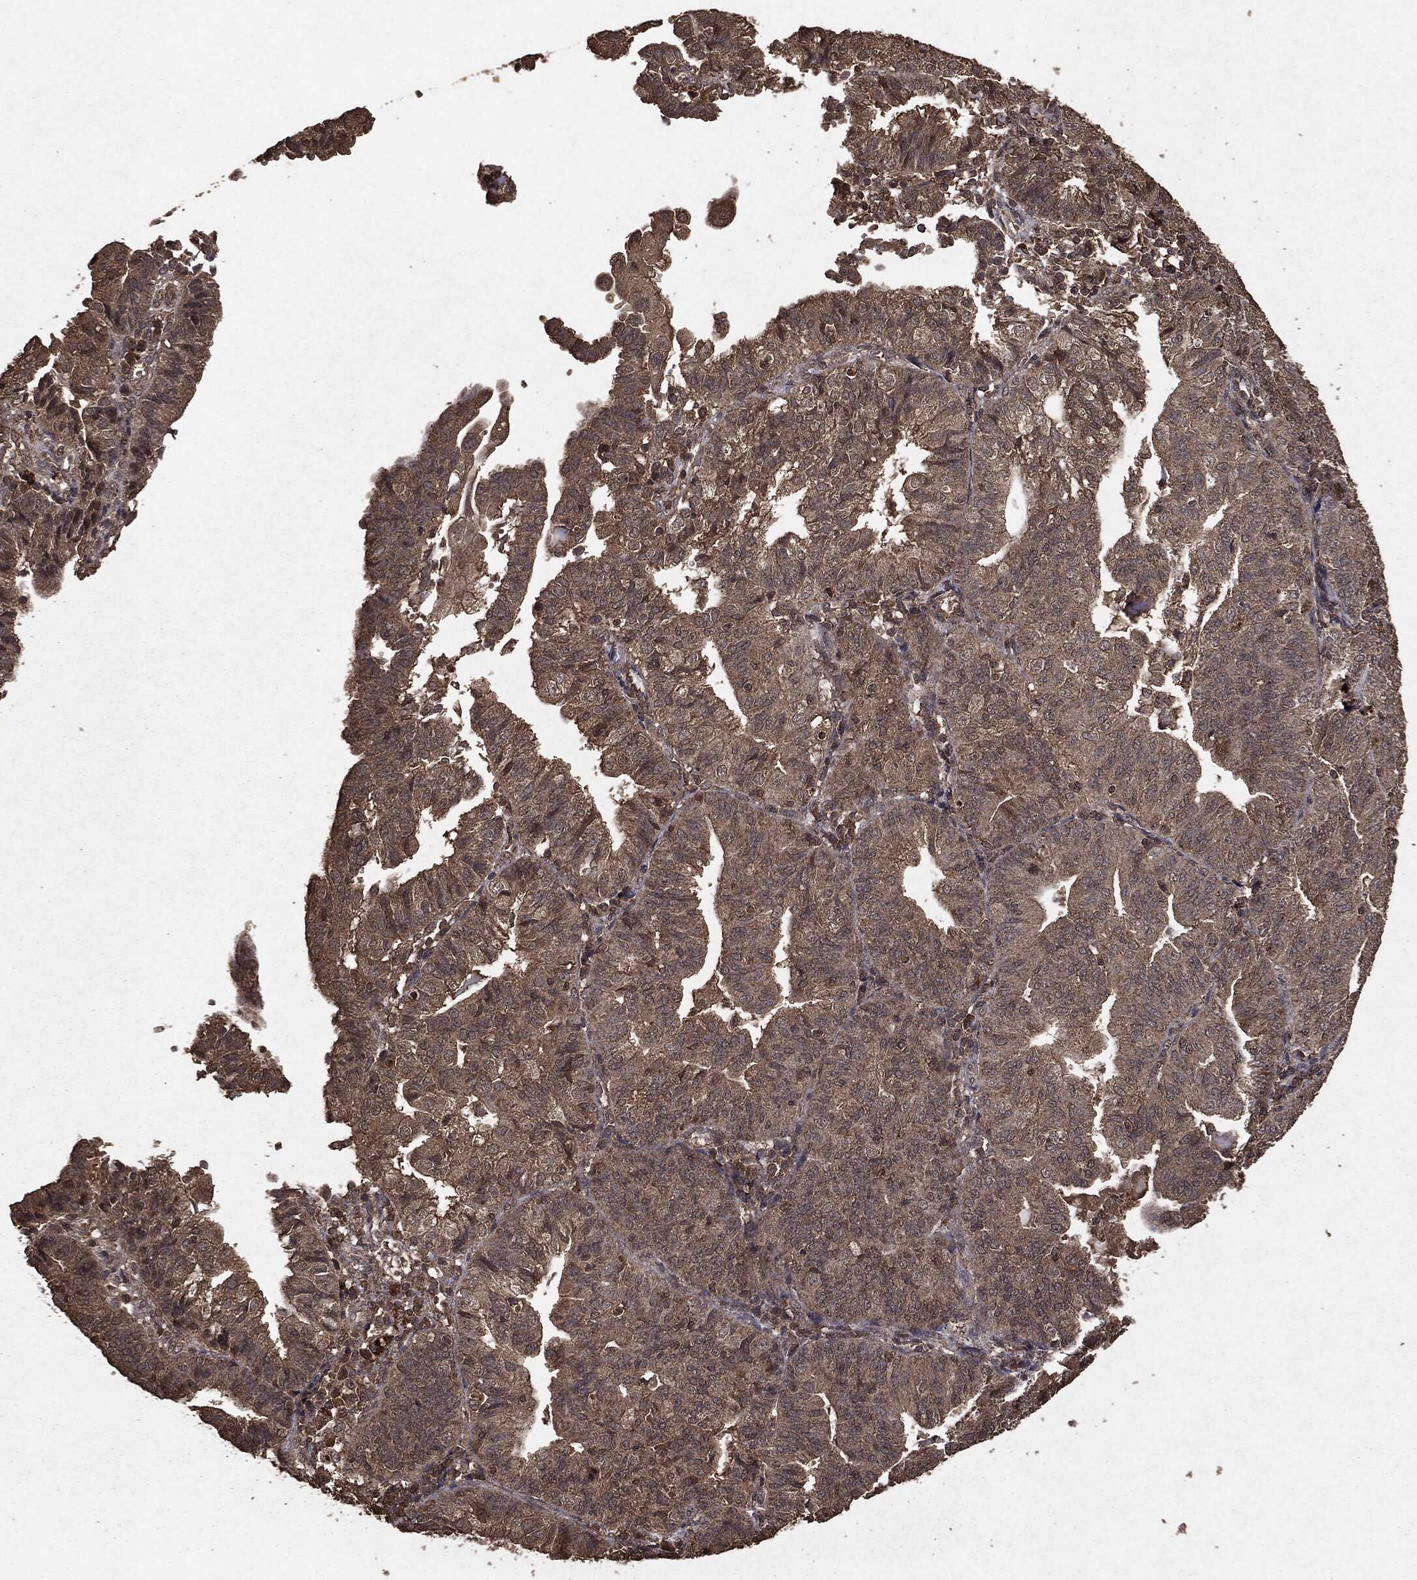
{"staining": {"intensity": "weak", "quantity": ">75%", "location": "cytoplasmic/membranous"}, "tissue": "endometrial cancer", "cell_type": "Tumor cells", "image_type": "cancer", "snomed": [{"axis": "morphology", "description": "Adenocarcinoma, NOS"}, {"axis": "topography", "description": "Endometrium"}], "caption": "This image exhibits IHC staining of endometrial cancer (adenocarcinoma), with low weak cytoplasmic/membranous expression in approximately >75% of tumor cells.", "gene": "NME1", "patient": {"sex": "female", "age": 56}}